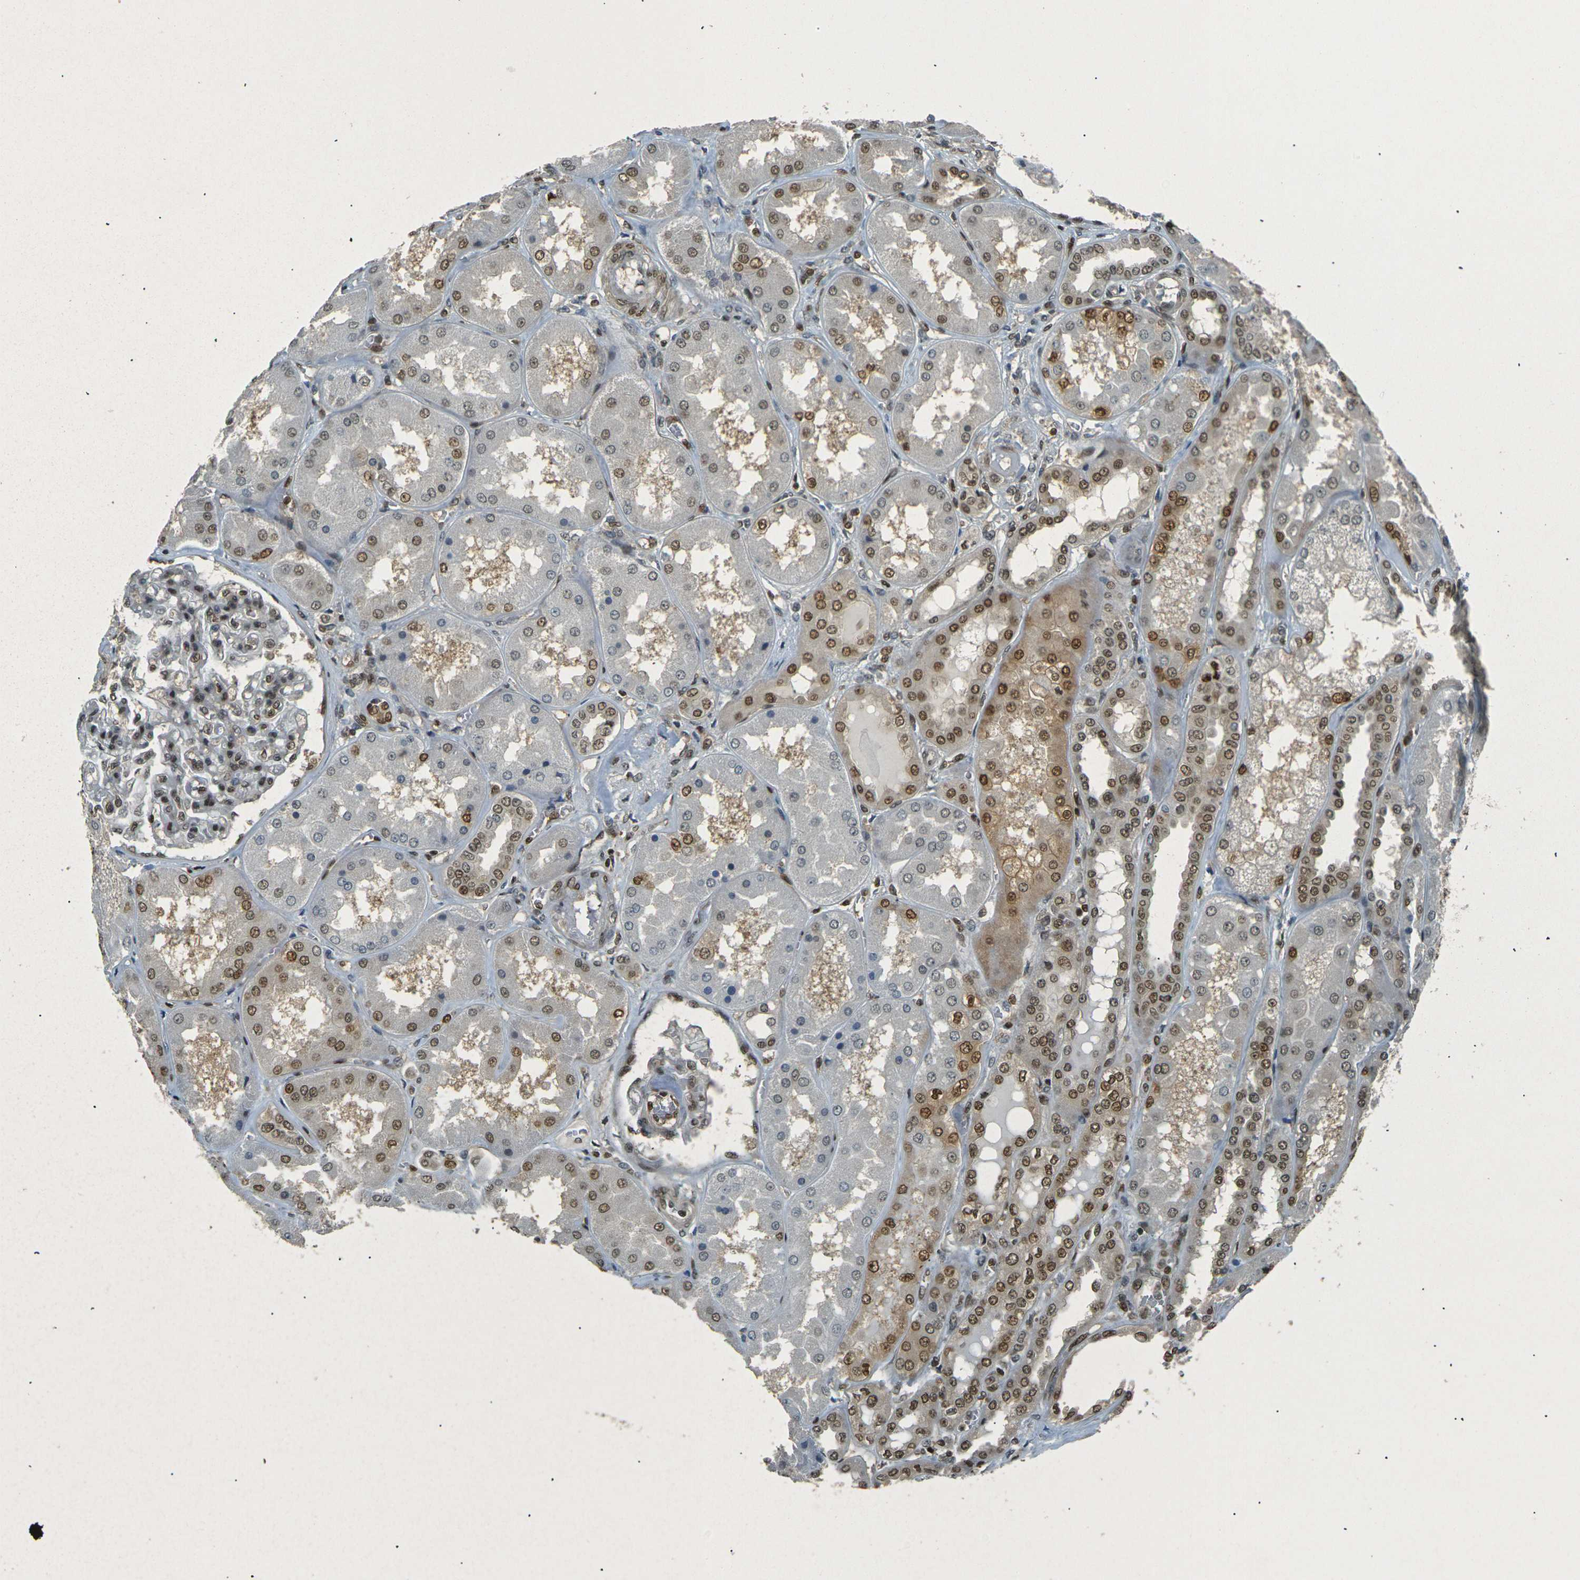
{"staining": {"intensity": "strong", "quantity": ">75%", "location": "nuclear"}, "tissue": "kidney", "cell_type": "Cells in glomeruli", "image_type": "normal", "snomed": [{"axis": "morphology", "description": "Normal tissue, NOS"}, {"axis": "topography", "description": "Kidney"}], "caption": "Kidney stained with DAB (3,3'-diaminobenzidine) immunohistochemistry (IHC) demonstrates high levels of strong nuclear positivity in approximately >75% of cells in glomeruli. The staining was performed using DAB, with brown indicating positive protein expression. Nuclei are stained blue with hematoxylin.", "gene": "NHEJ1", "patient": {"sex": "female", "age": 56}}